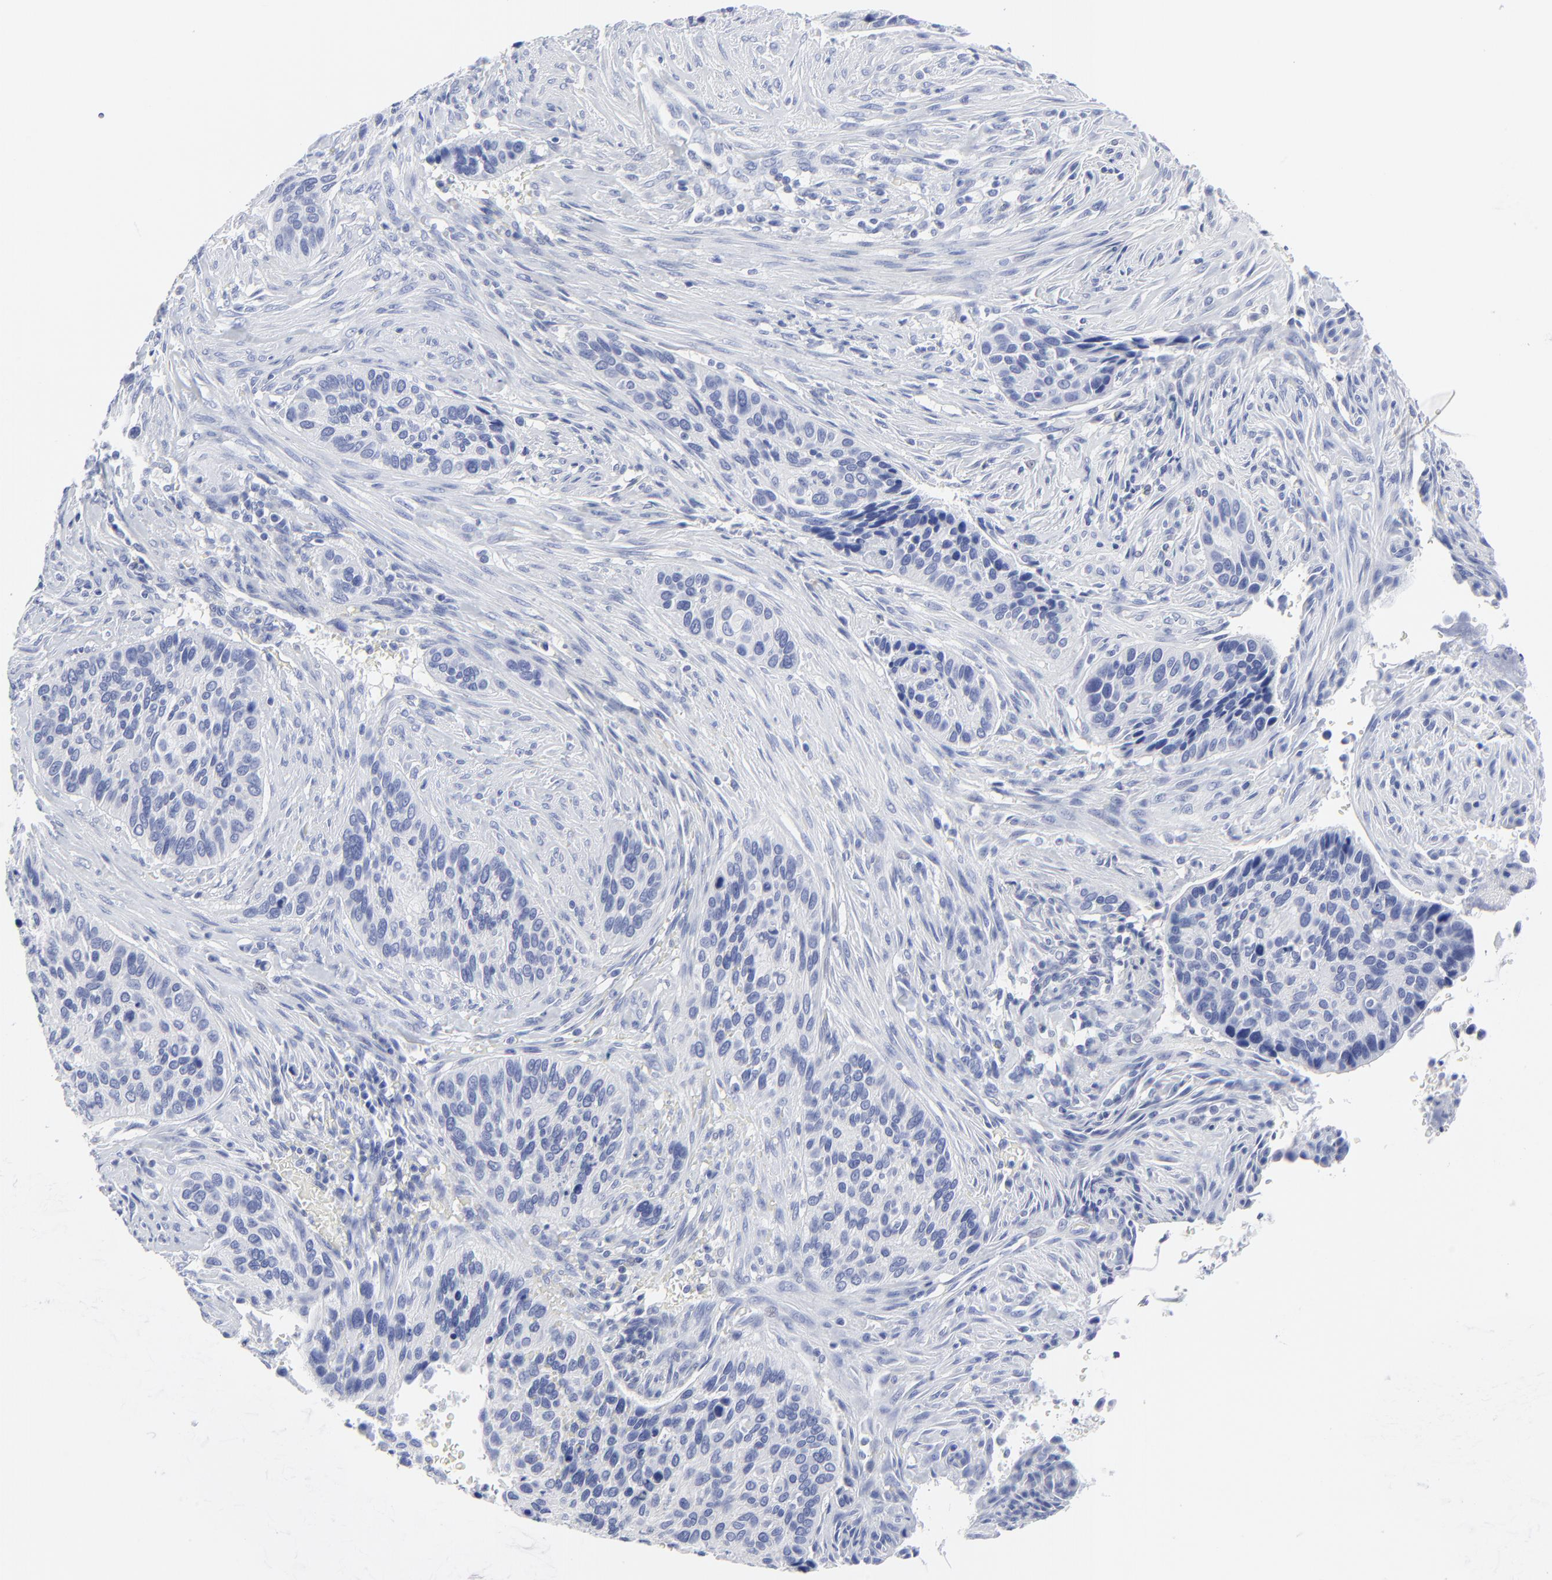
{"staining": {"intensity": "negative", "quantity": "none", "location": "none"}, "tissue": "cervical cancer", "cell_type": "Tumor cells", "image_type": "cancer", "snomed": [{"axis": "morphology", "description": "Adenocarcinoma, NOS"}, {"axis": "topography", "description": "Cervix"}], "caption": "This is a micrograph of IHC staining of cervical cancer, which shows no expression in tumor cells.", "gene": "PSD3", "patient": {"sex": "female", "age": 29}}